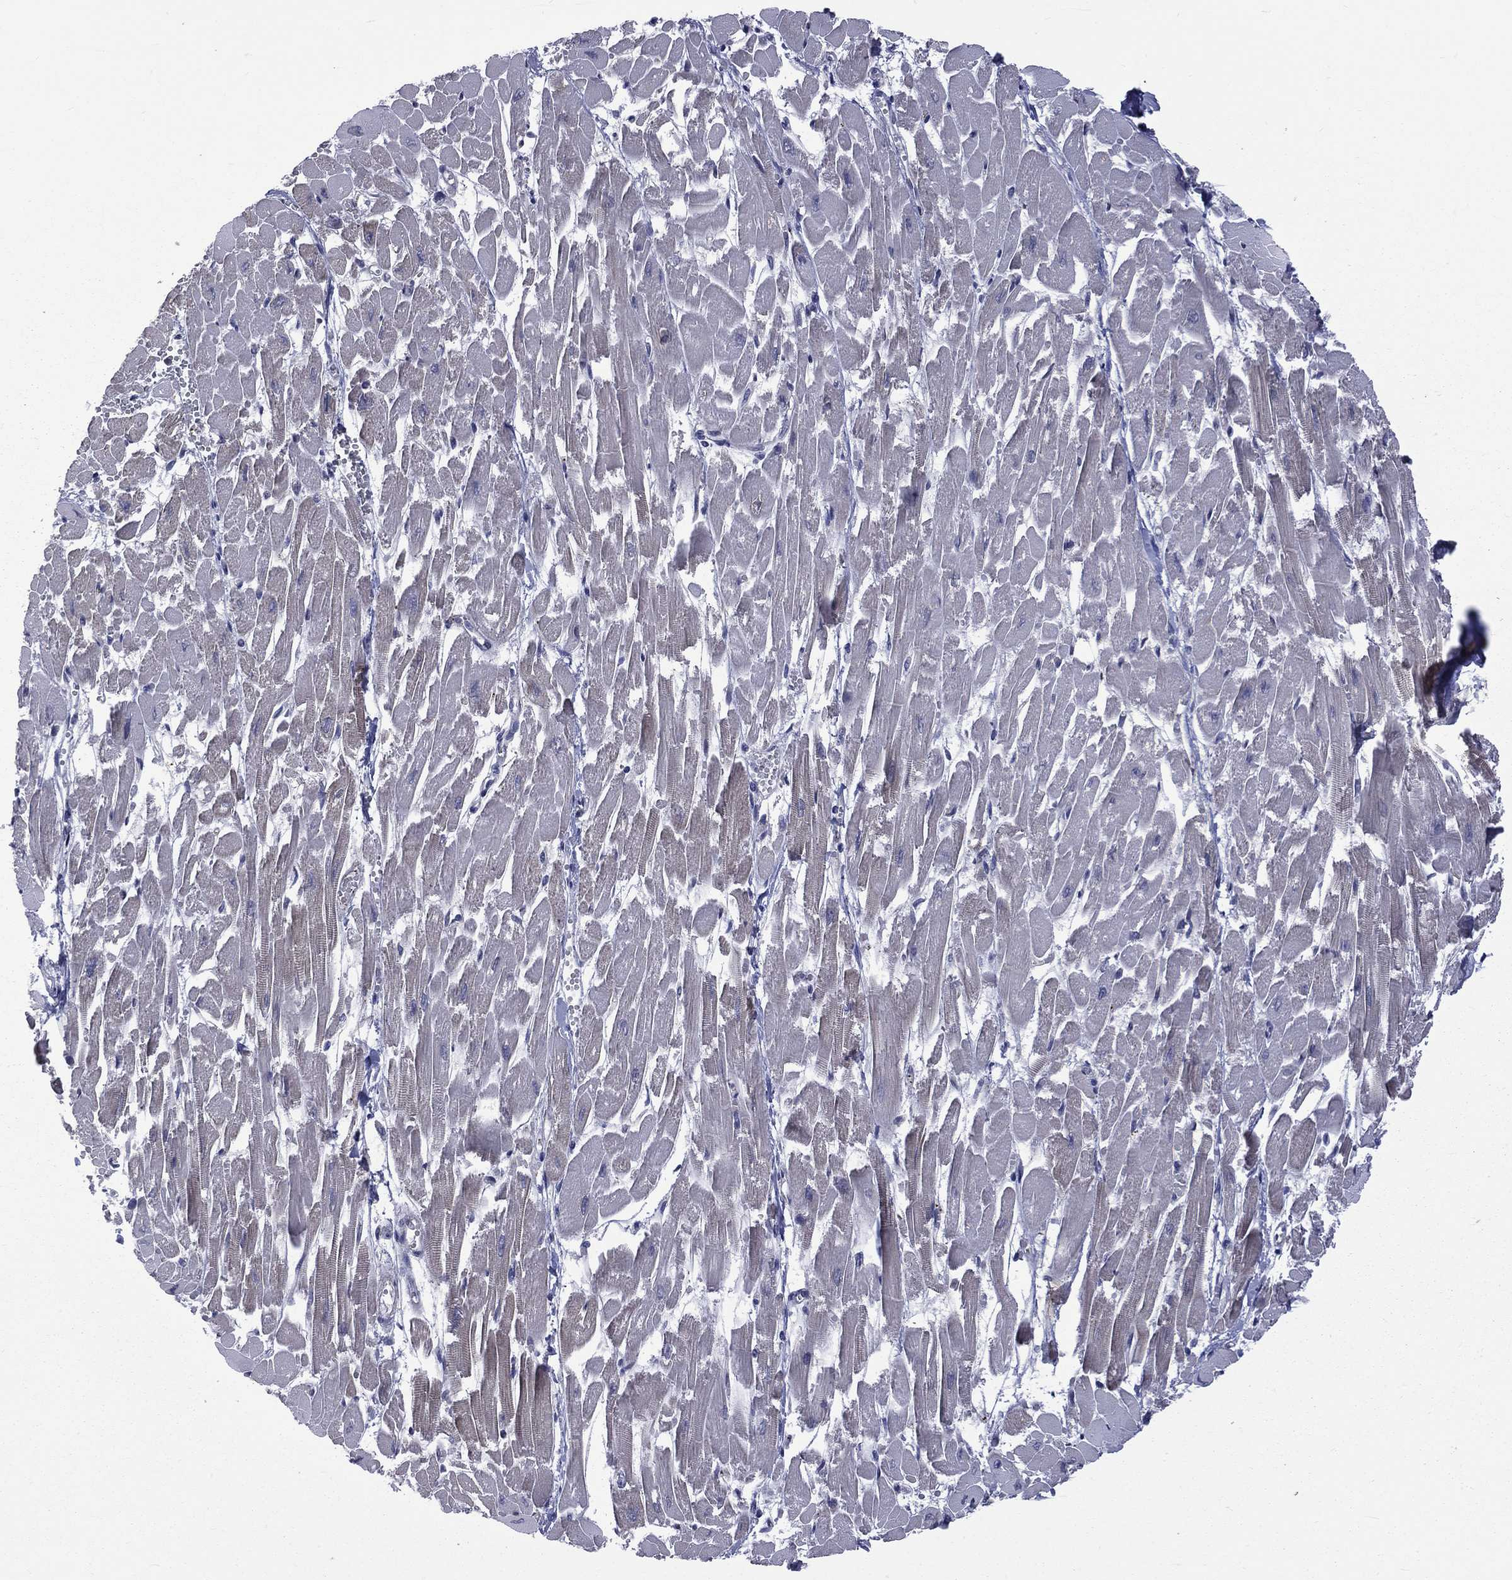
{"staining": {"intensity": "negative", "quantity": "none", "location": "none"}, "tissue": "heart muscle", "cell_type": "Cardiomyocytes", "image_type": "normal", "snomed": [{"axis": "morphology", "description": "Normal tissue, NOS"}, {"axis": "topography", "description": "Heart"}], "caption": "Micrograph shows no significant protein positivity in cardiomyocytes of unremarkable heart muscle.", "gene": "FGG", "patient": {"sex": "female", "age": 52}}